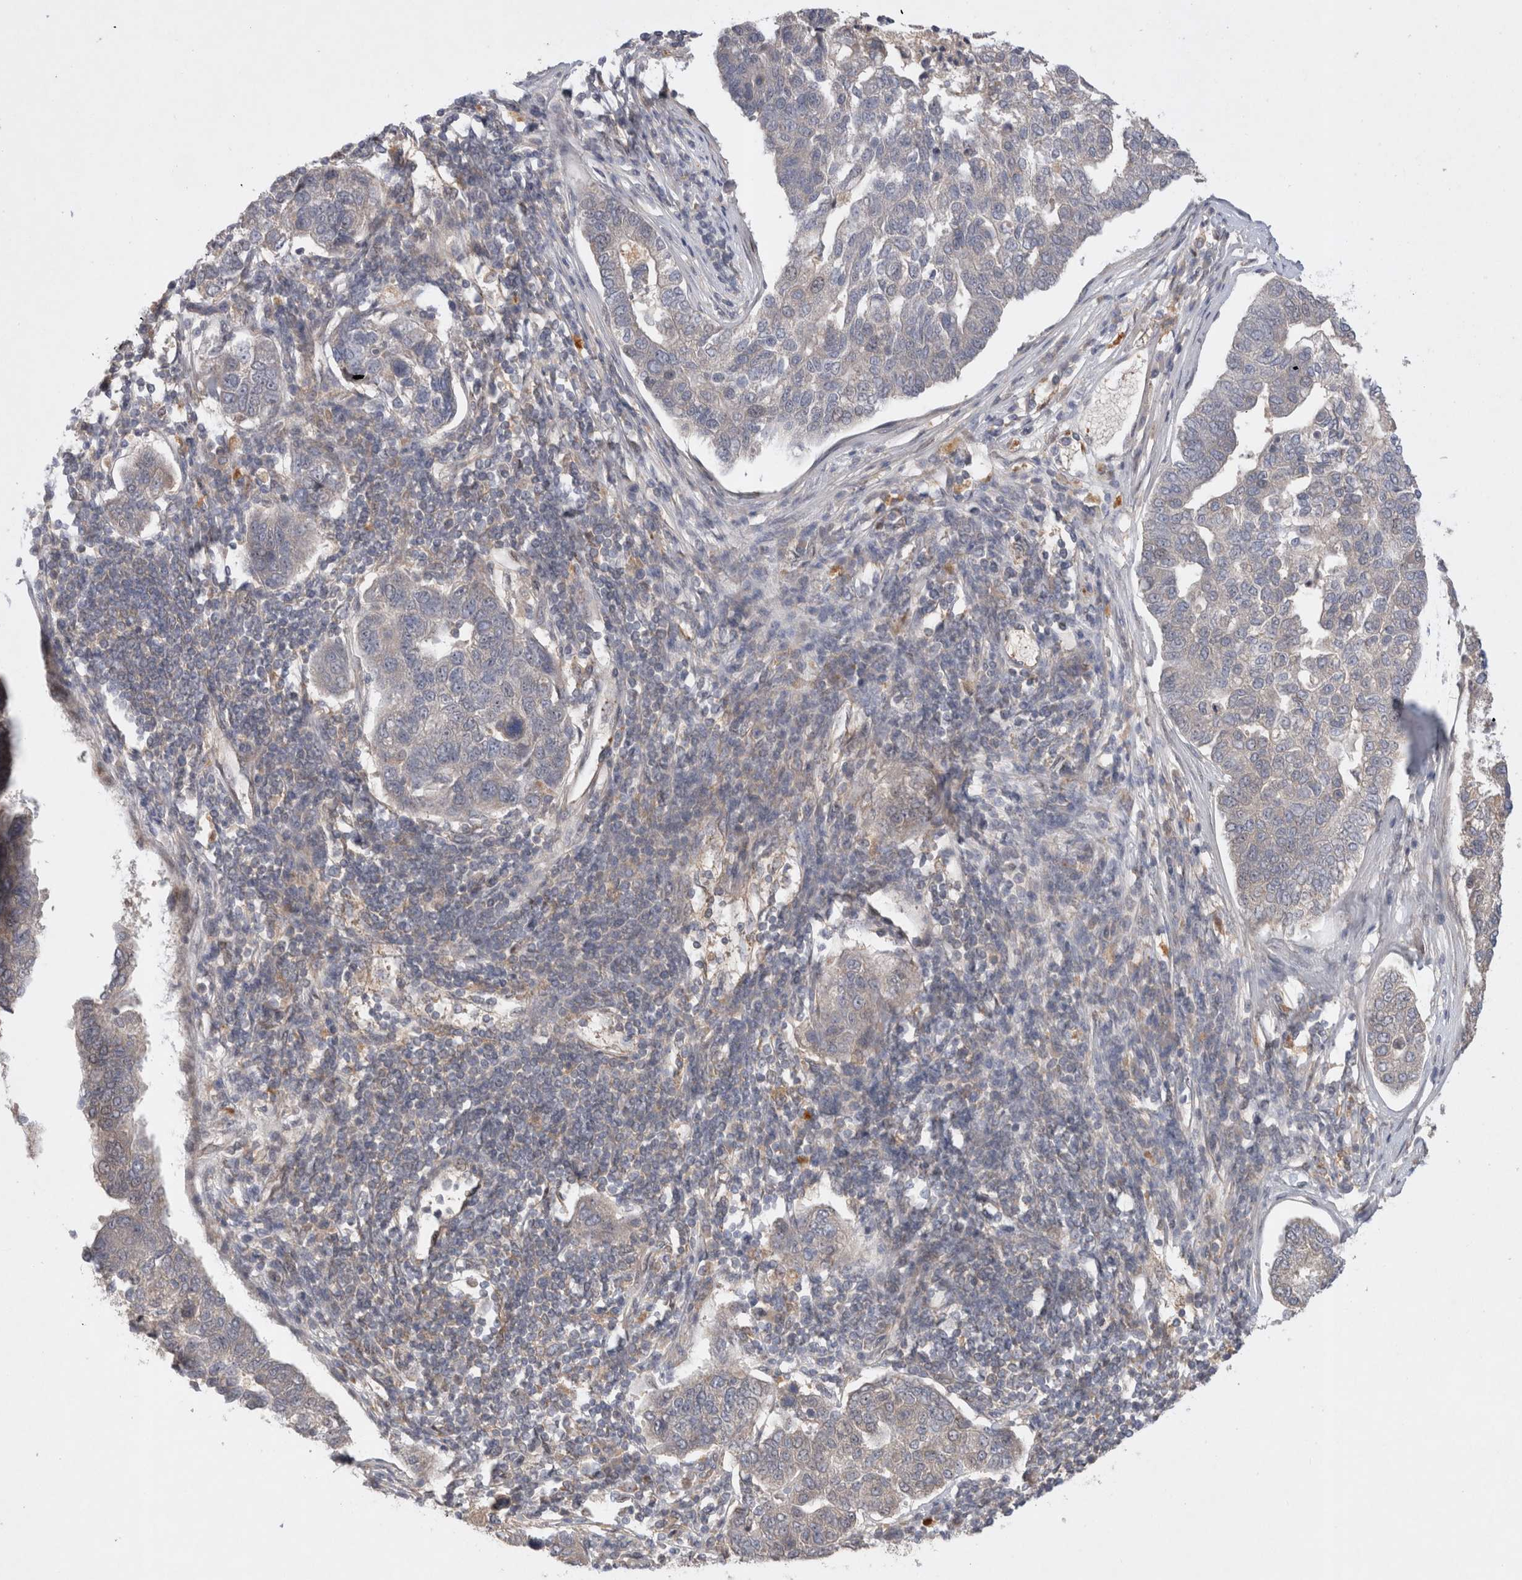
{"staining": {"intensity": "negative", "quantity": "none", "location": "none"}, "tissue": "pancreatic cancer", "cell_type": "Tumor cells", "image_type": "cancer", "snomed": [{"axis": "morphology", "description": "Adenocarcinoma, NOS"}, {"axis": "topography", "description": "Pancreas"}], "caption": "Immunohistochemical staining of pancreatic cancer (adenocarcinoma) reveals no significant positivity in tumor cells.", "gene": "HTT", "patient": {"sex": "female", "age": 61}}